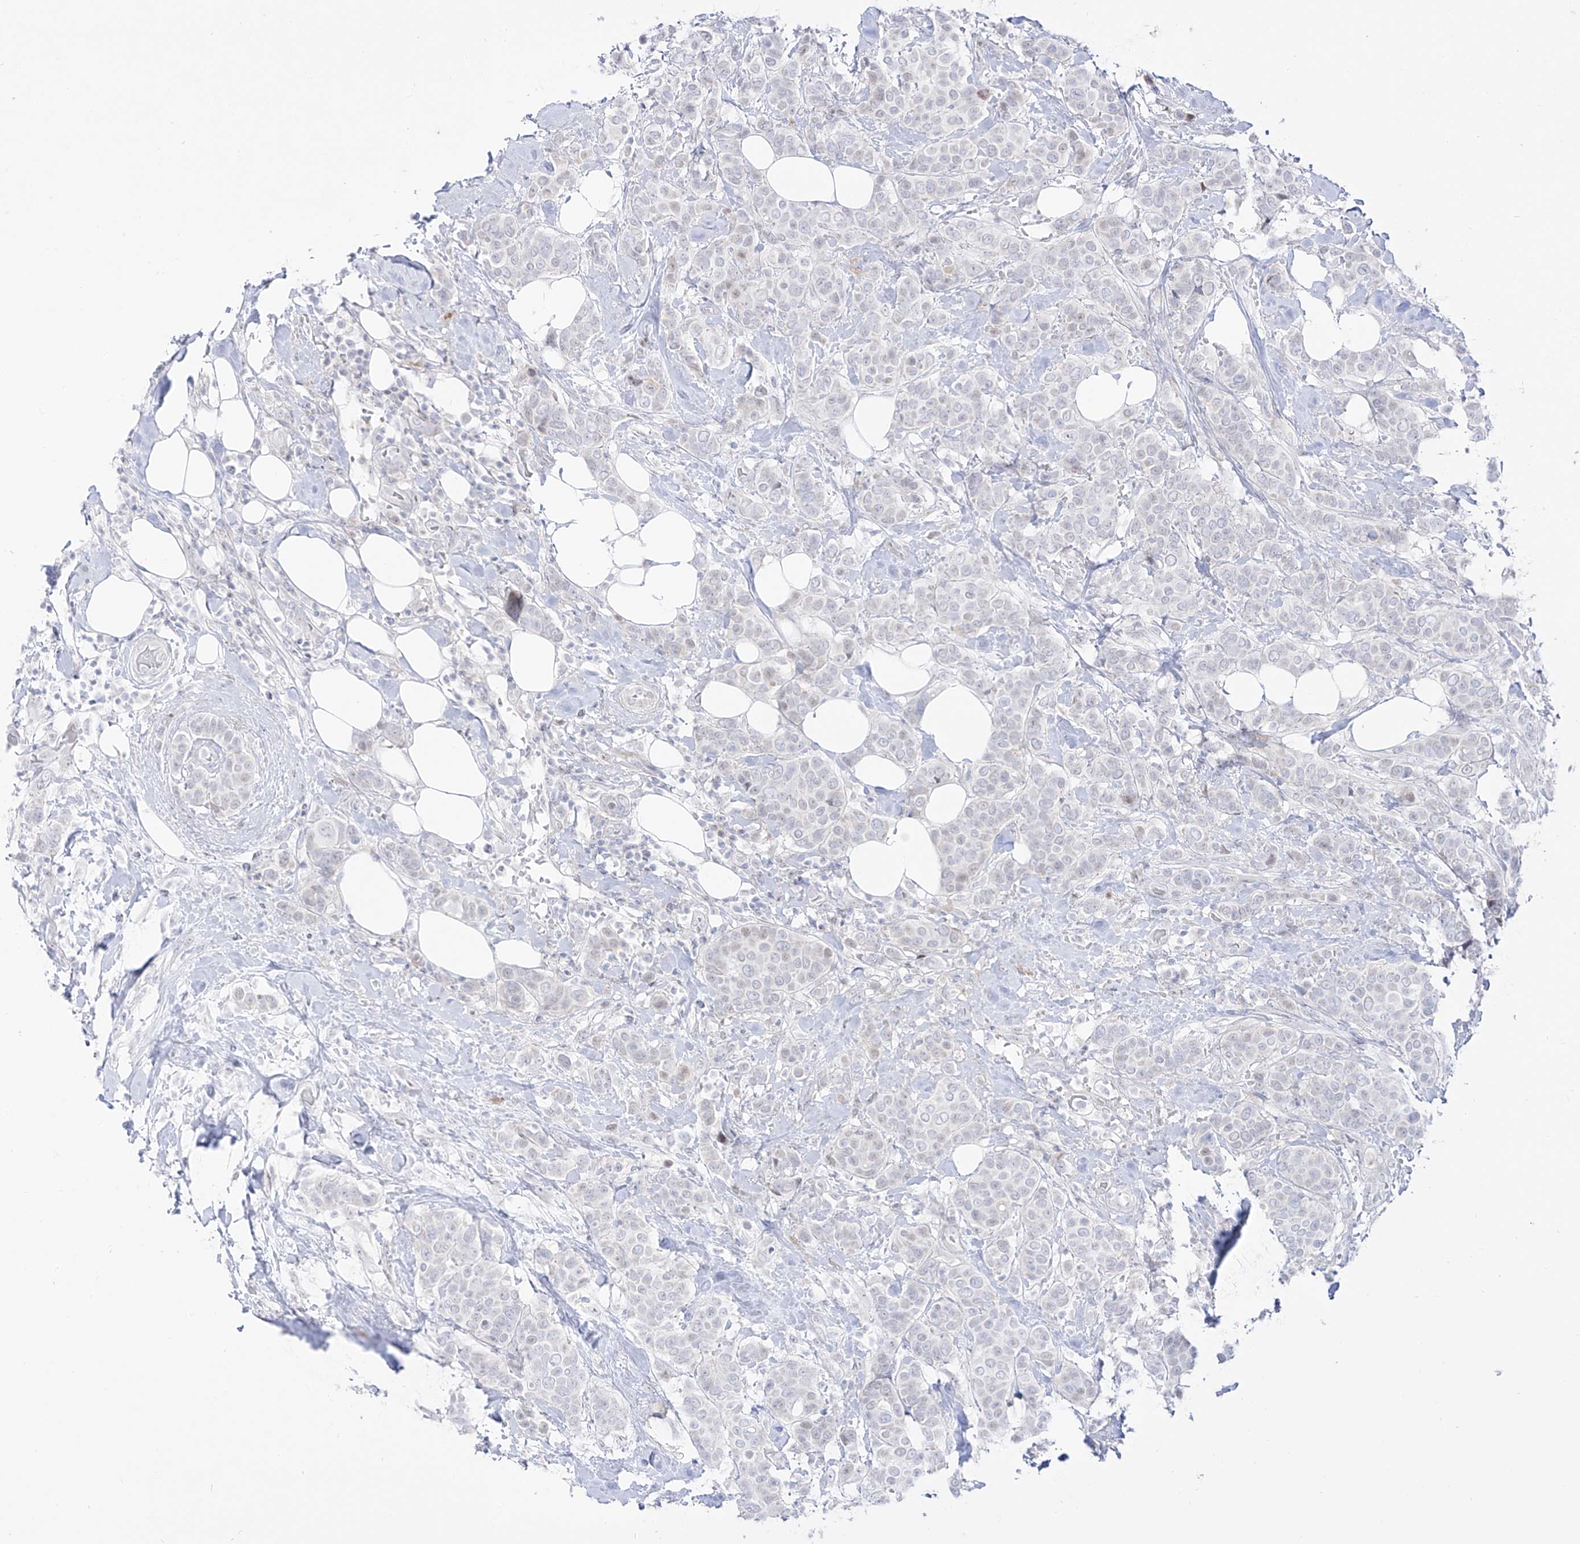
{"staining": {"intensity": "negative", "quantity": "none", "location": "none"}, "tissue": "breast cancer", "cell_type": "Tumor cells", "image_type": "cancer", "snomed": [{"axis": "morphology", "description": "Lobular carcinoma"}, {"axis": "topography", "description": "Breast"}], "caption": "An immunohistochemistry photomicrograph of breast cancer (lobular carcinoma) is shown. There is no staining in tumor cells of breast cancer (lobular carcinoma).", "gene": "ZNF180", "patient": {"sex": "female", "age": 51}}